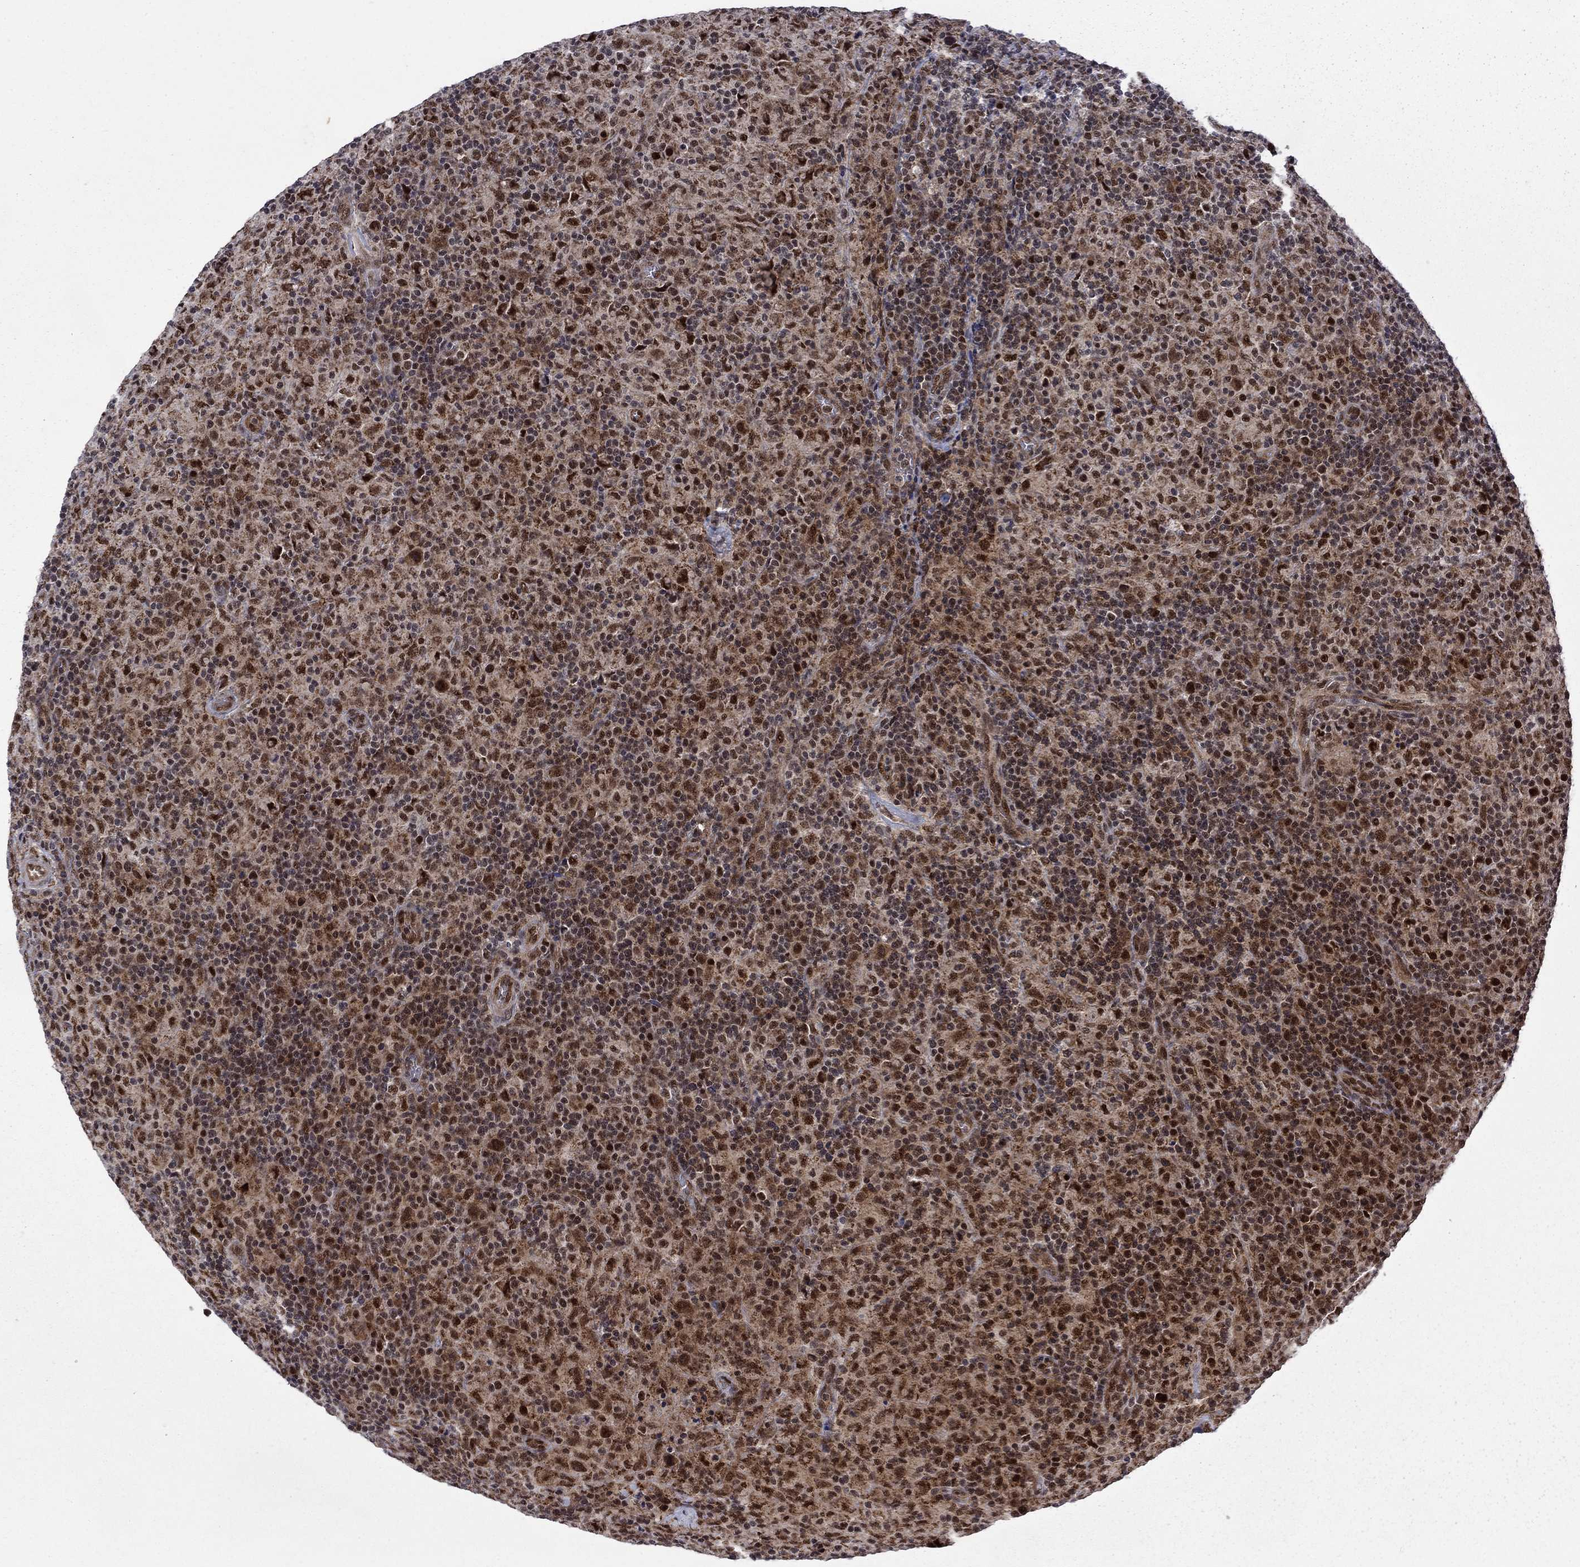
{"staining": {"intensity": "moderate", "quantity": "25%-75%", "location": "nuclear"}, "tissue": "lymphoma", "cell_type": "Tumor cells", "image_type": "cancer", "snomed": [{"axis": "morphology", "description": "Hodgkin's disease, NOS"}, {"axis": "topography", "description": "Lymph node"}], "caption": "Hodgkin's disease was stained to show a protein in brown. There is medium levels of moderate nuclear positivity in approximately 25%-75% of tumor cells.", "gene": "KPNA3", "patient": {"sex": "male", "age": 70}}